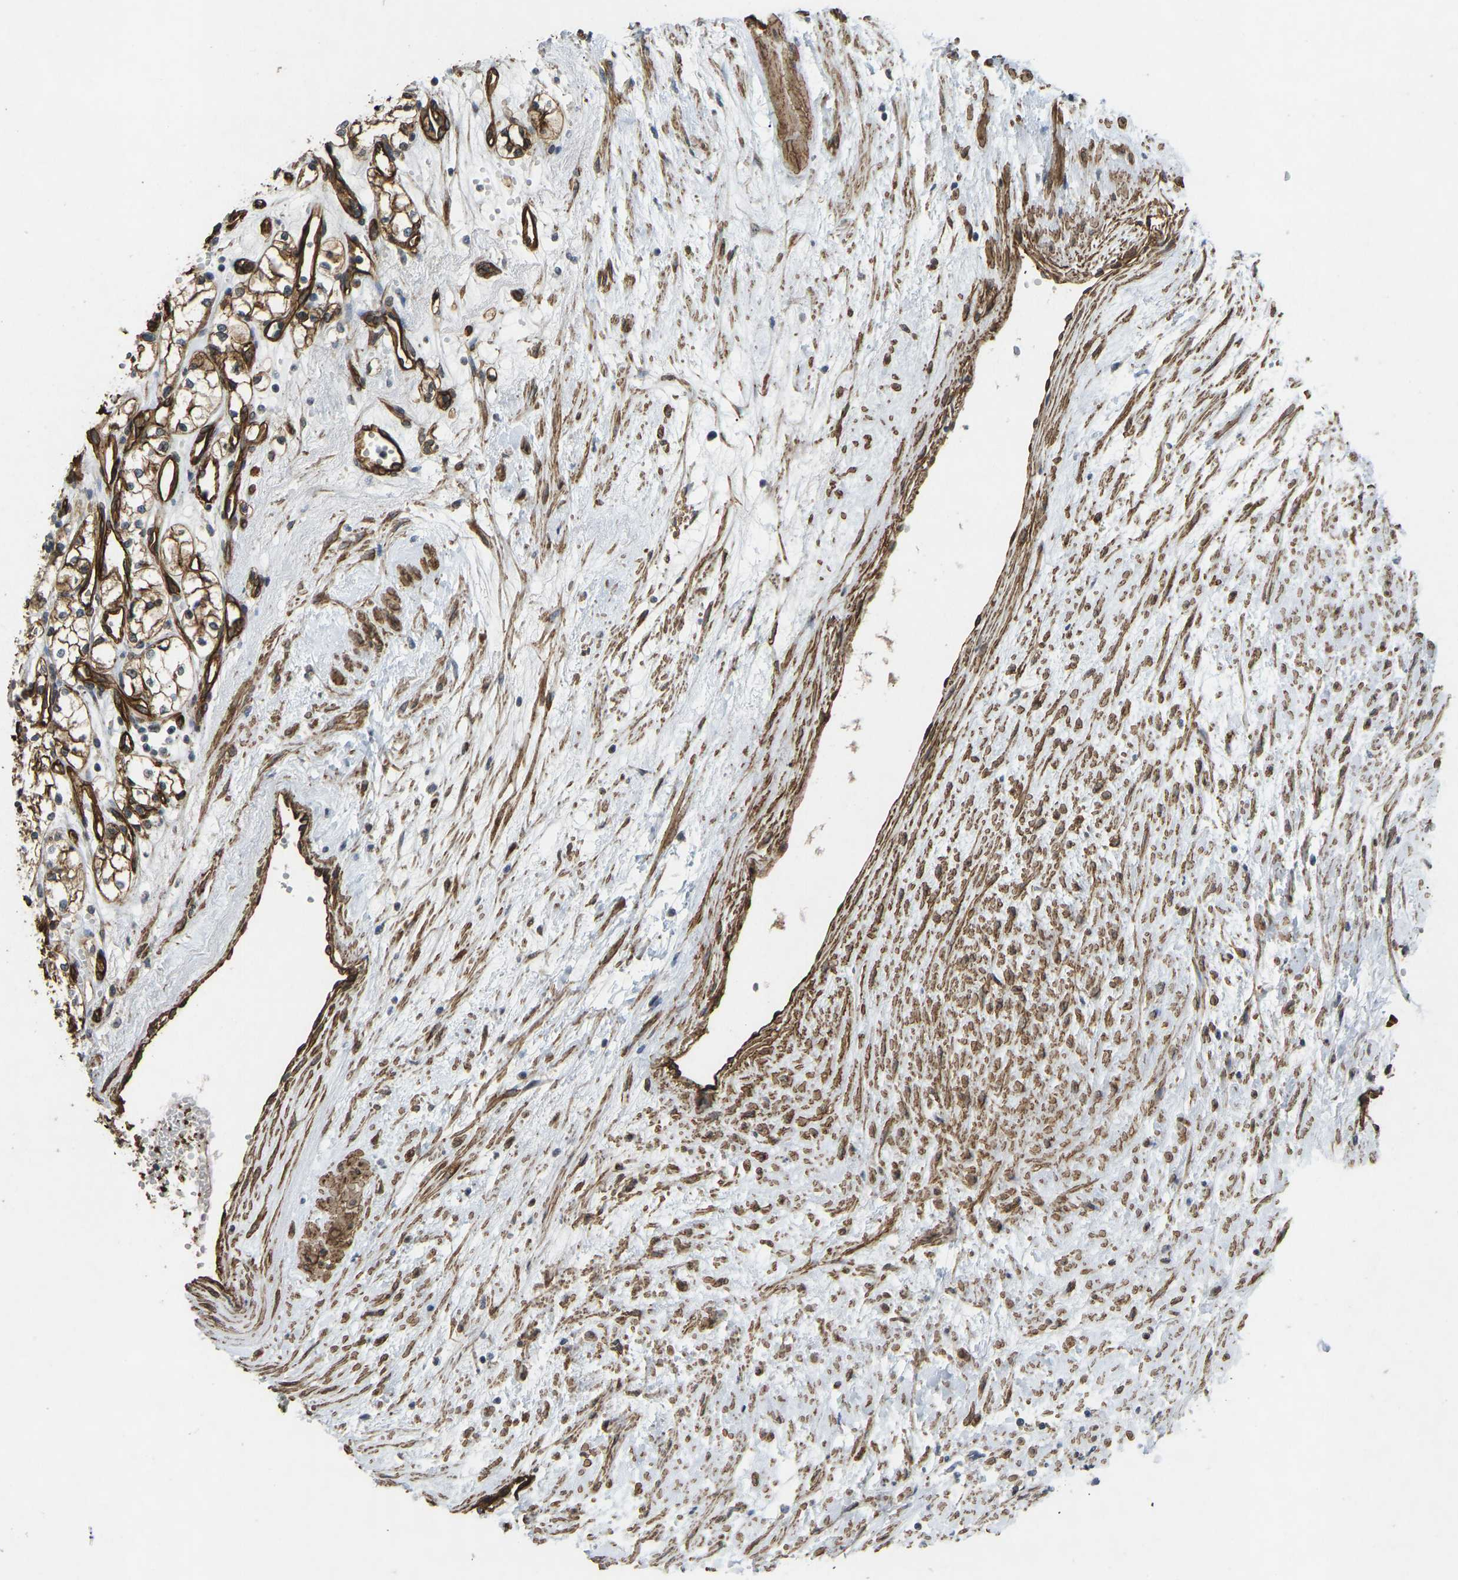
{"staining": {"intensity": "moderate", "quantity": ">75%", "location": "cytoplasmic/membranous"}, "tissue": "renal cancer", "cell_type": "Tumor cells", "image_type": "cancer", "snomed": [{"axis": "morphology", "description": "Adenocarcinoma, NOS"}, {"axis": "topography", "description": "Kidney"}], "caption": "Brown immunohistochemical staining in renal cancer reveals moderate cytoplasmic/membranous staining in approximately >75% of tumor cells.", "gene": "NMB", "patient": {"sex": "male", "age": 59}}